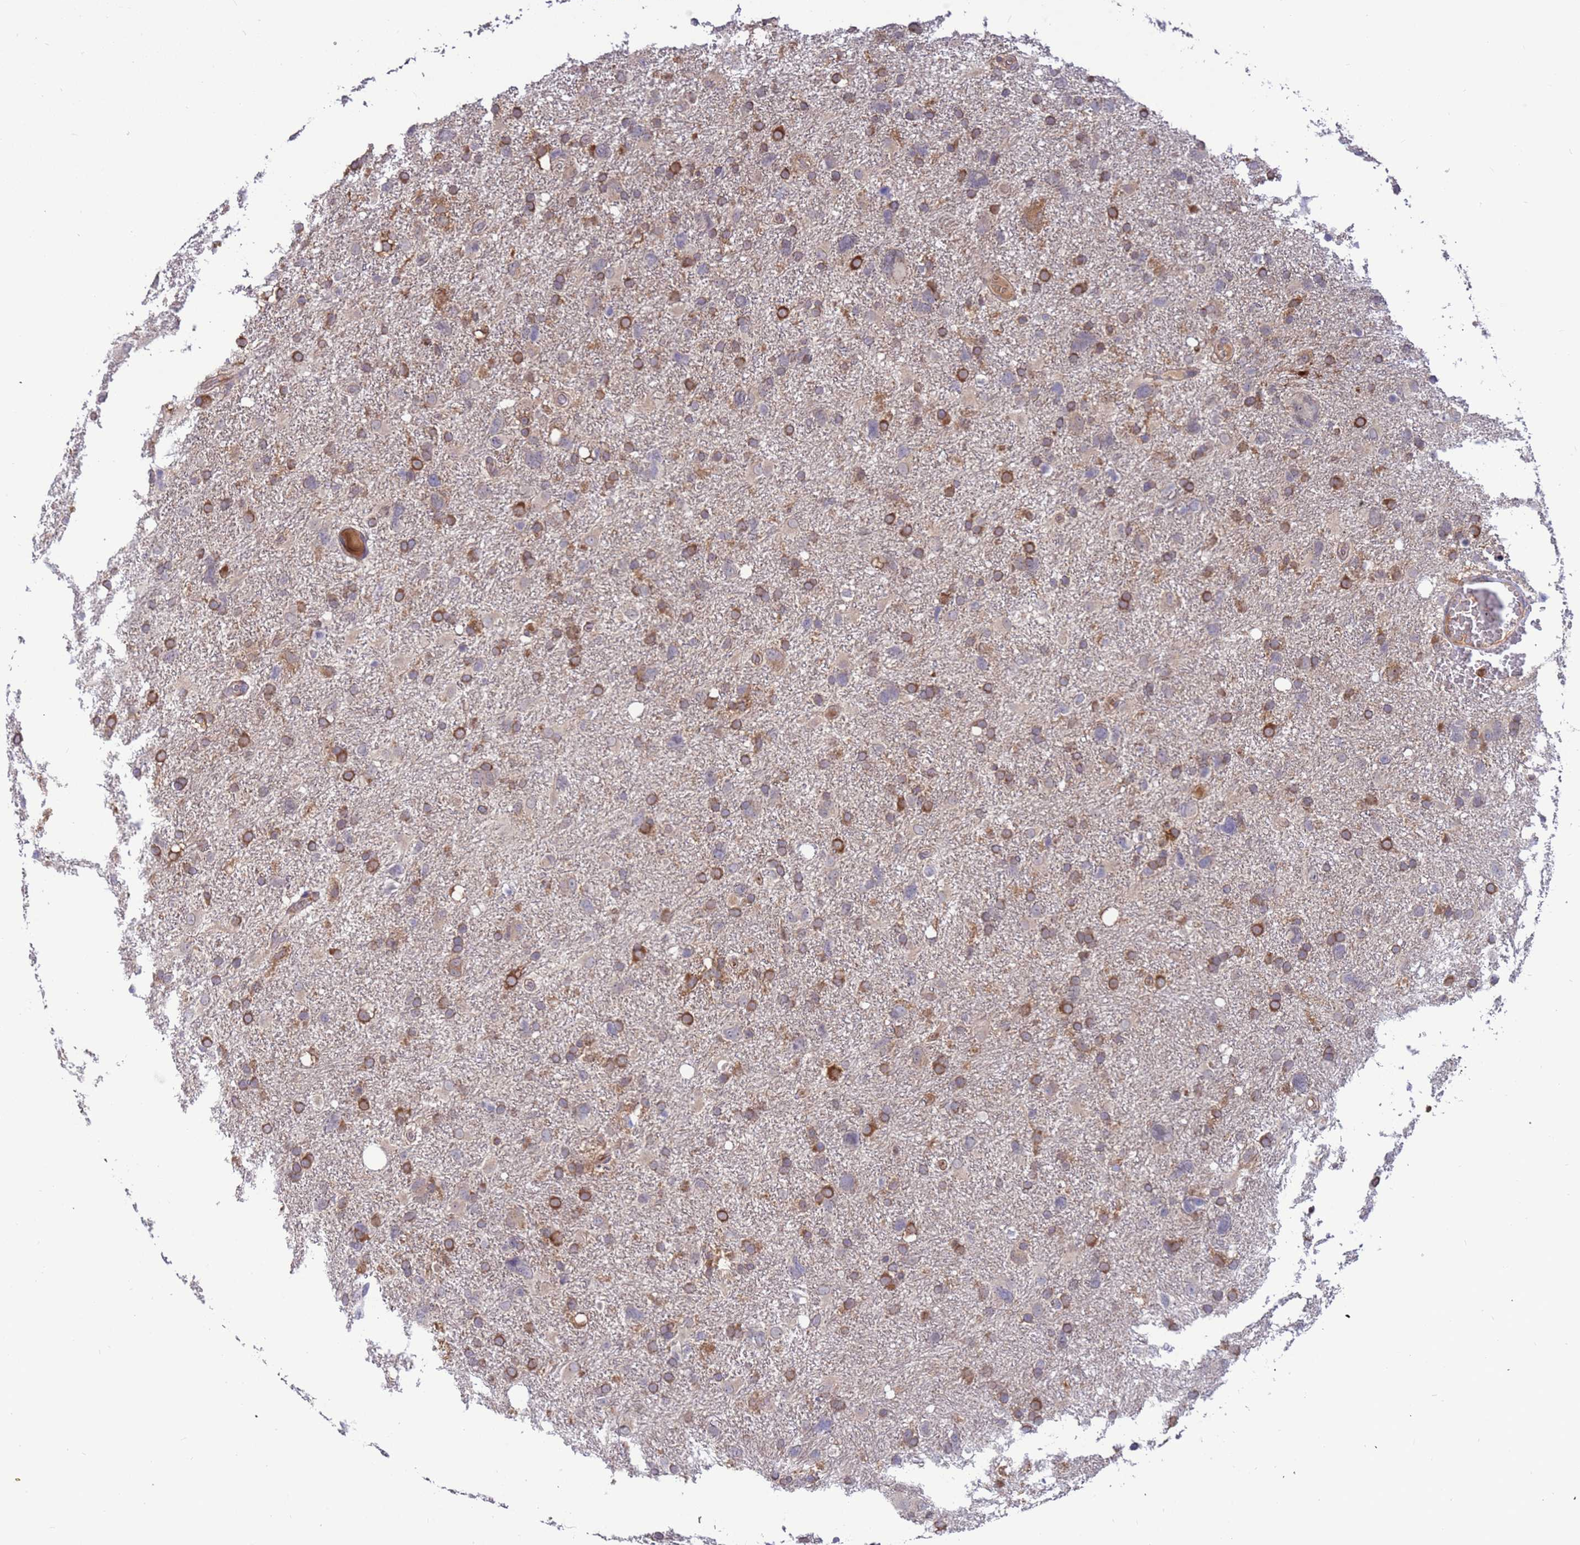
{"staining": {"intensity": "moderate", "quantity": "25%-75%", "location": "cytoplasmic/membranous"}, "tissue": "glioma", "cell_type": "Tumor cells", "image_type": "cancer", "snomed": [{"axis": "morphology", "description": "Glioma, malignant, High grade"}, {"axis": "topography", "description": "Brain"}], "caption": "Immunohistochemical staining of malignant glioma (high-grade) exhibits moderate cytoplasmic/membranous protein positivity in about 25%-75% of tumor cells.", "gene": "AMPD3", "patient": {"sex": "male", "age": 61}}